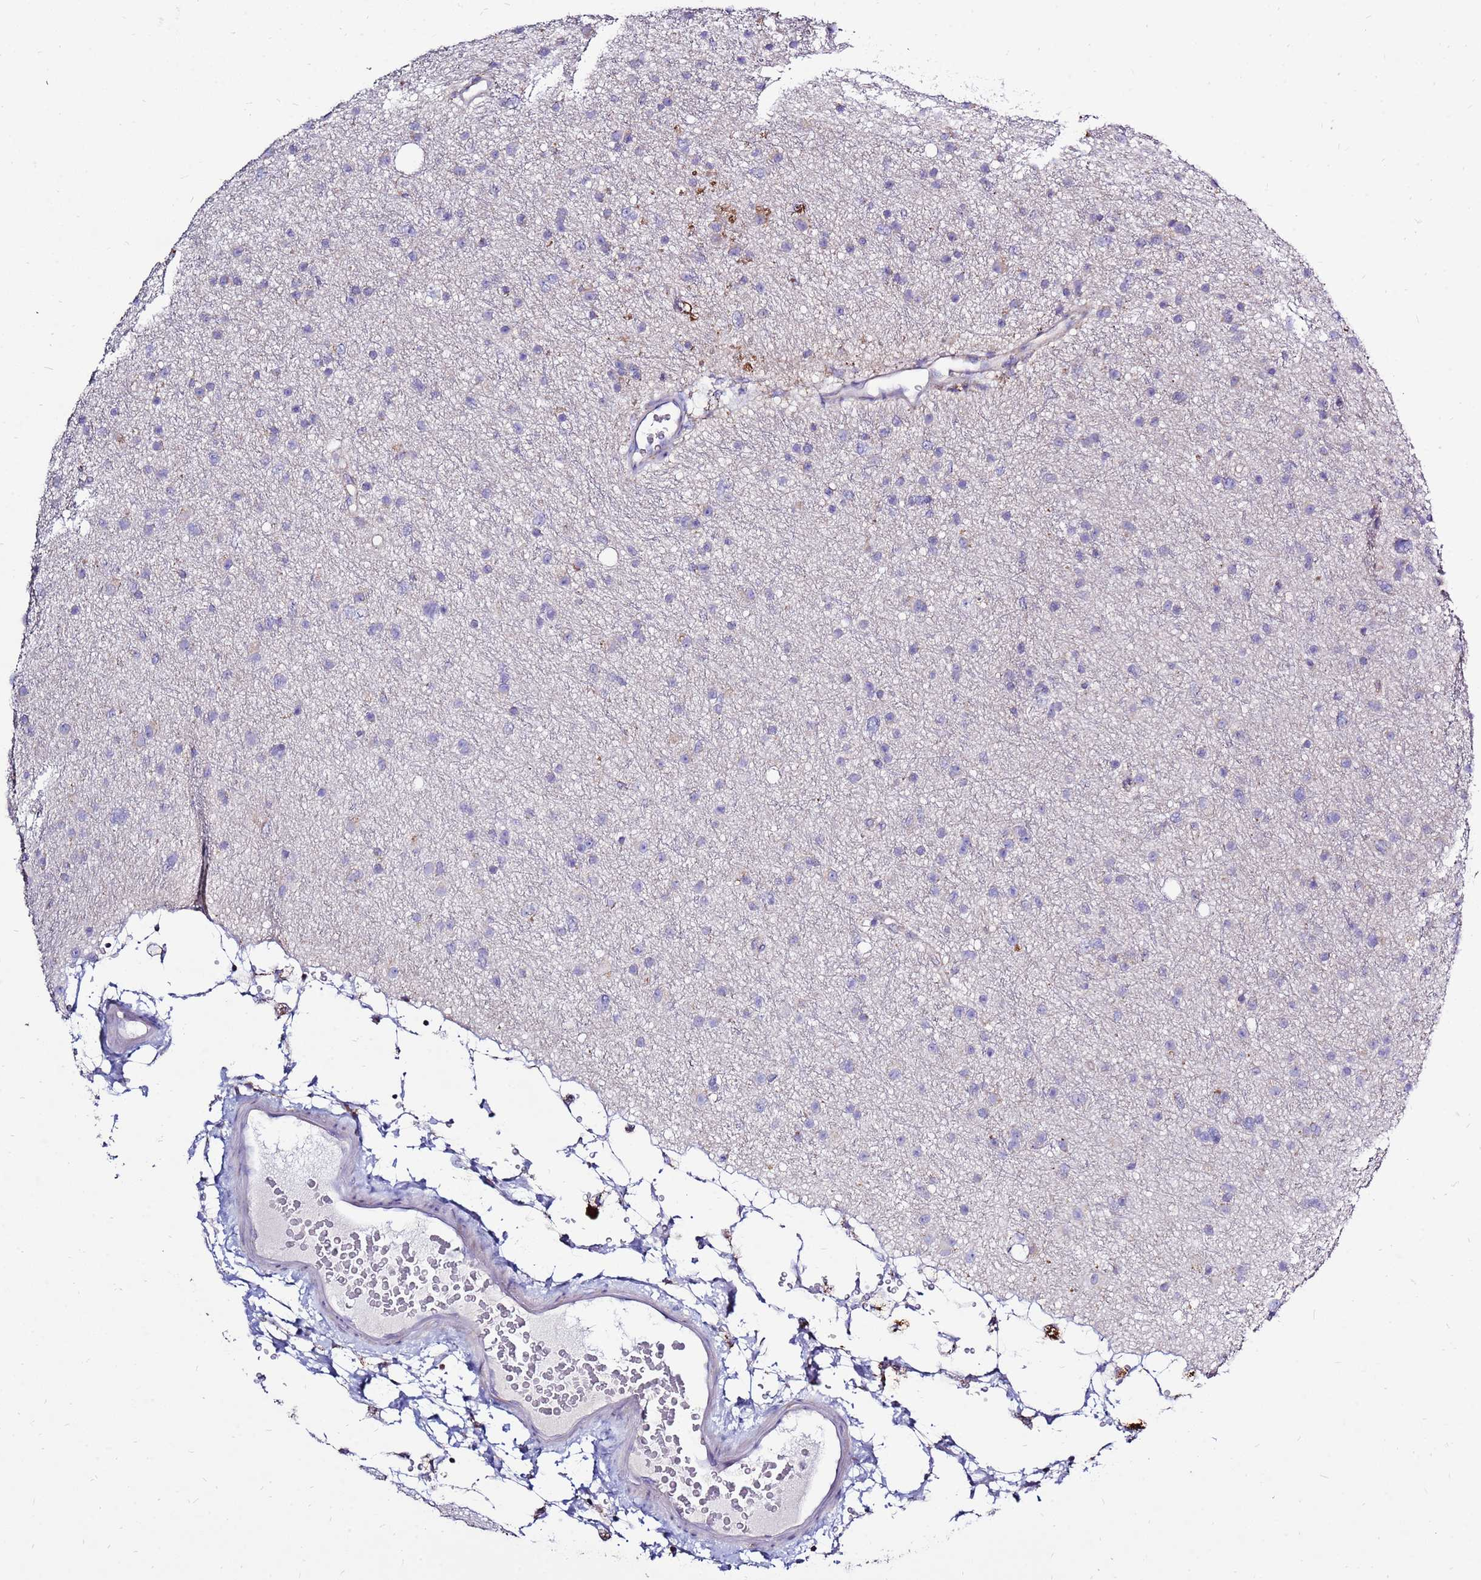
{"staining": {"intensity": "negative", "quantity": "none", "location": "none"}, "tissue": "glioma", "cell_type": "Tumor cells", "image_type": "cancer", "snomed": [{"axis": "morphology", "description": "Glioma, malignant, Low grade"}, {"axis": "topography", "description": "Cerebral cortex"}], "caption": "An IHC image of glioma is shown. There is no staining in tumor cells of glioma. Brightfield microscopy of immunohistochemistry stained with DAB (3,3'-diaminobenzidine) (brown) and hematoxylin (blue), captured at high magnification.", "gene": "IGF1R", "patient": {"sex": "female", "age": 39}}